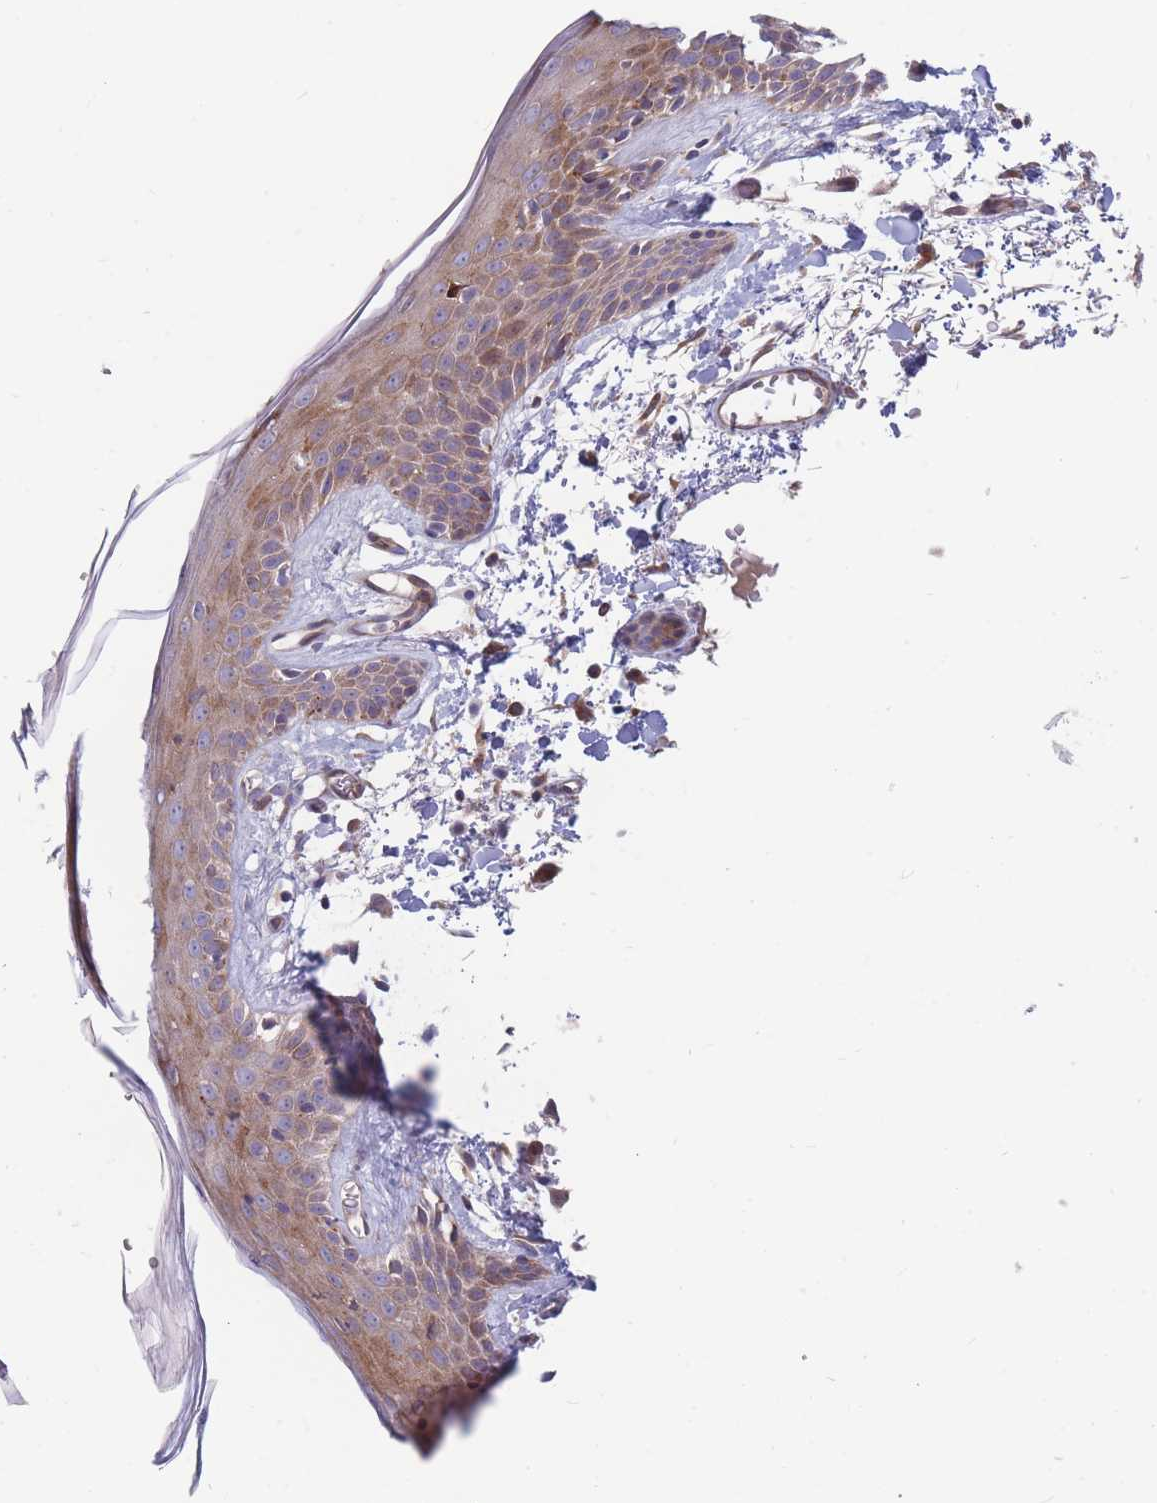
{"staining": {"intensity": "weak", "quantity": ">75%", "location": "cytoplasmic/membranous"}, "tissue": "skin", "cell_type": "Fibroblasts", "image_type": "normal", "snomed": [{"axis": "morphology", "description": "Normal tissue, NOS"}, {"axis": "topography", "description": "Skin"}], "caption": "Weak cytoplasmic/membranous protein staining is appreciated in approximately >75% of fibroblasts in skin. Nuclei are stained in blue.", "gene": "TMEM131L", "patient": {"sex": "male", "age": 79}}